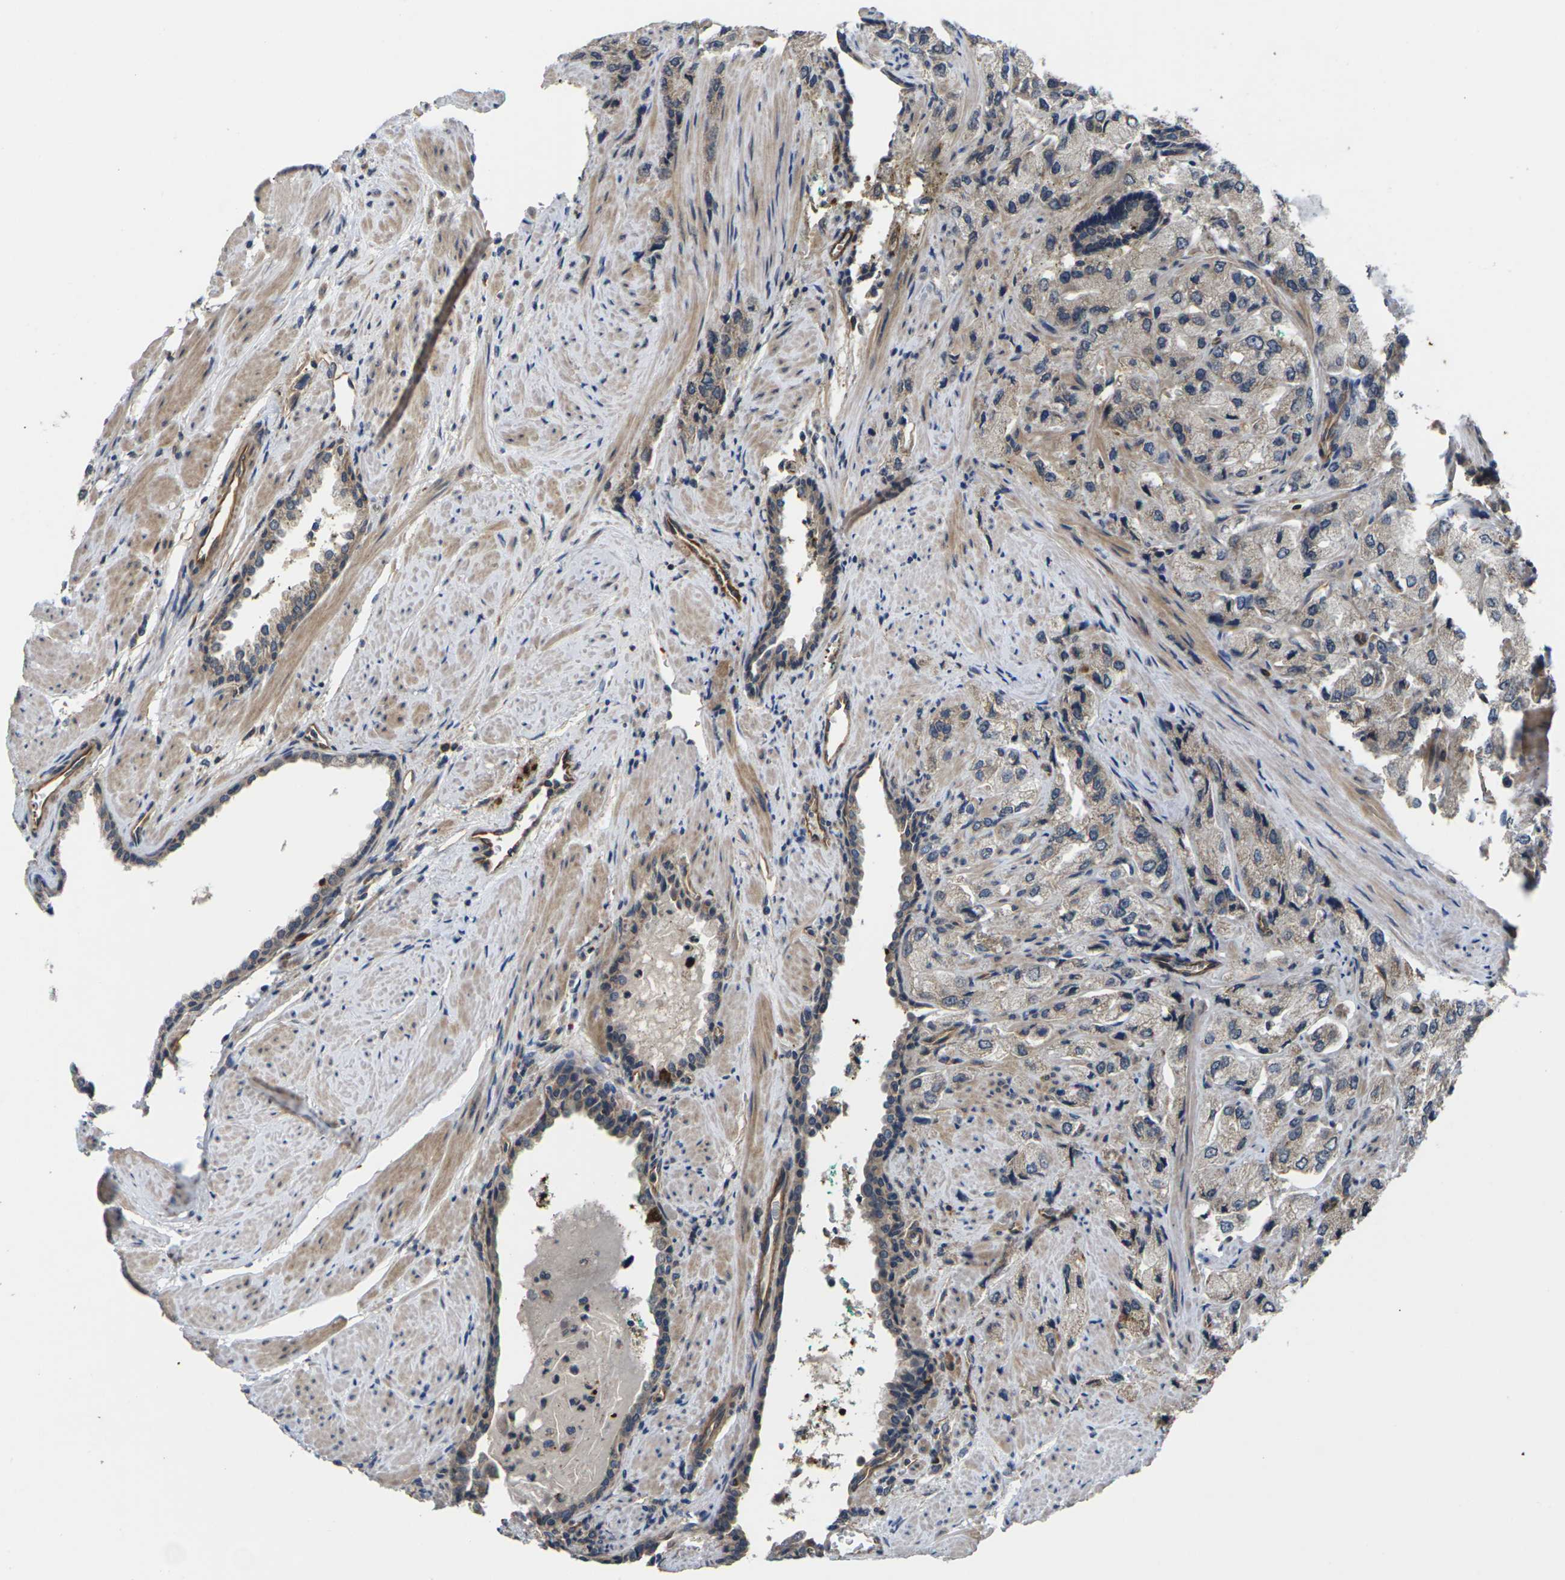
{"staining": {"intensity": "weak", "quantity": ">75%", "location": "cytoplasmic/membranous"}, "tissue": "prostate cancer", "cell_type": "Tumor cells", "image_type": "cancer", "snomed": [{"axis": "morphology", "description": "Adenocarcinoma, High grade"}, {"axis": "topography", "description": "Prostate"}], "caption": "Human prostate cancer stained for a protein (brown) demonstrates weak cytoplasmic/membranous positive staining in about >75% of tumor cells.", "gene": "DKK2", "patient": {"sex": "male", "age": 58}}